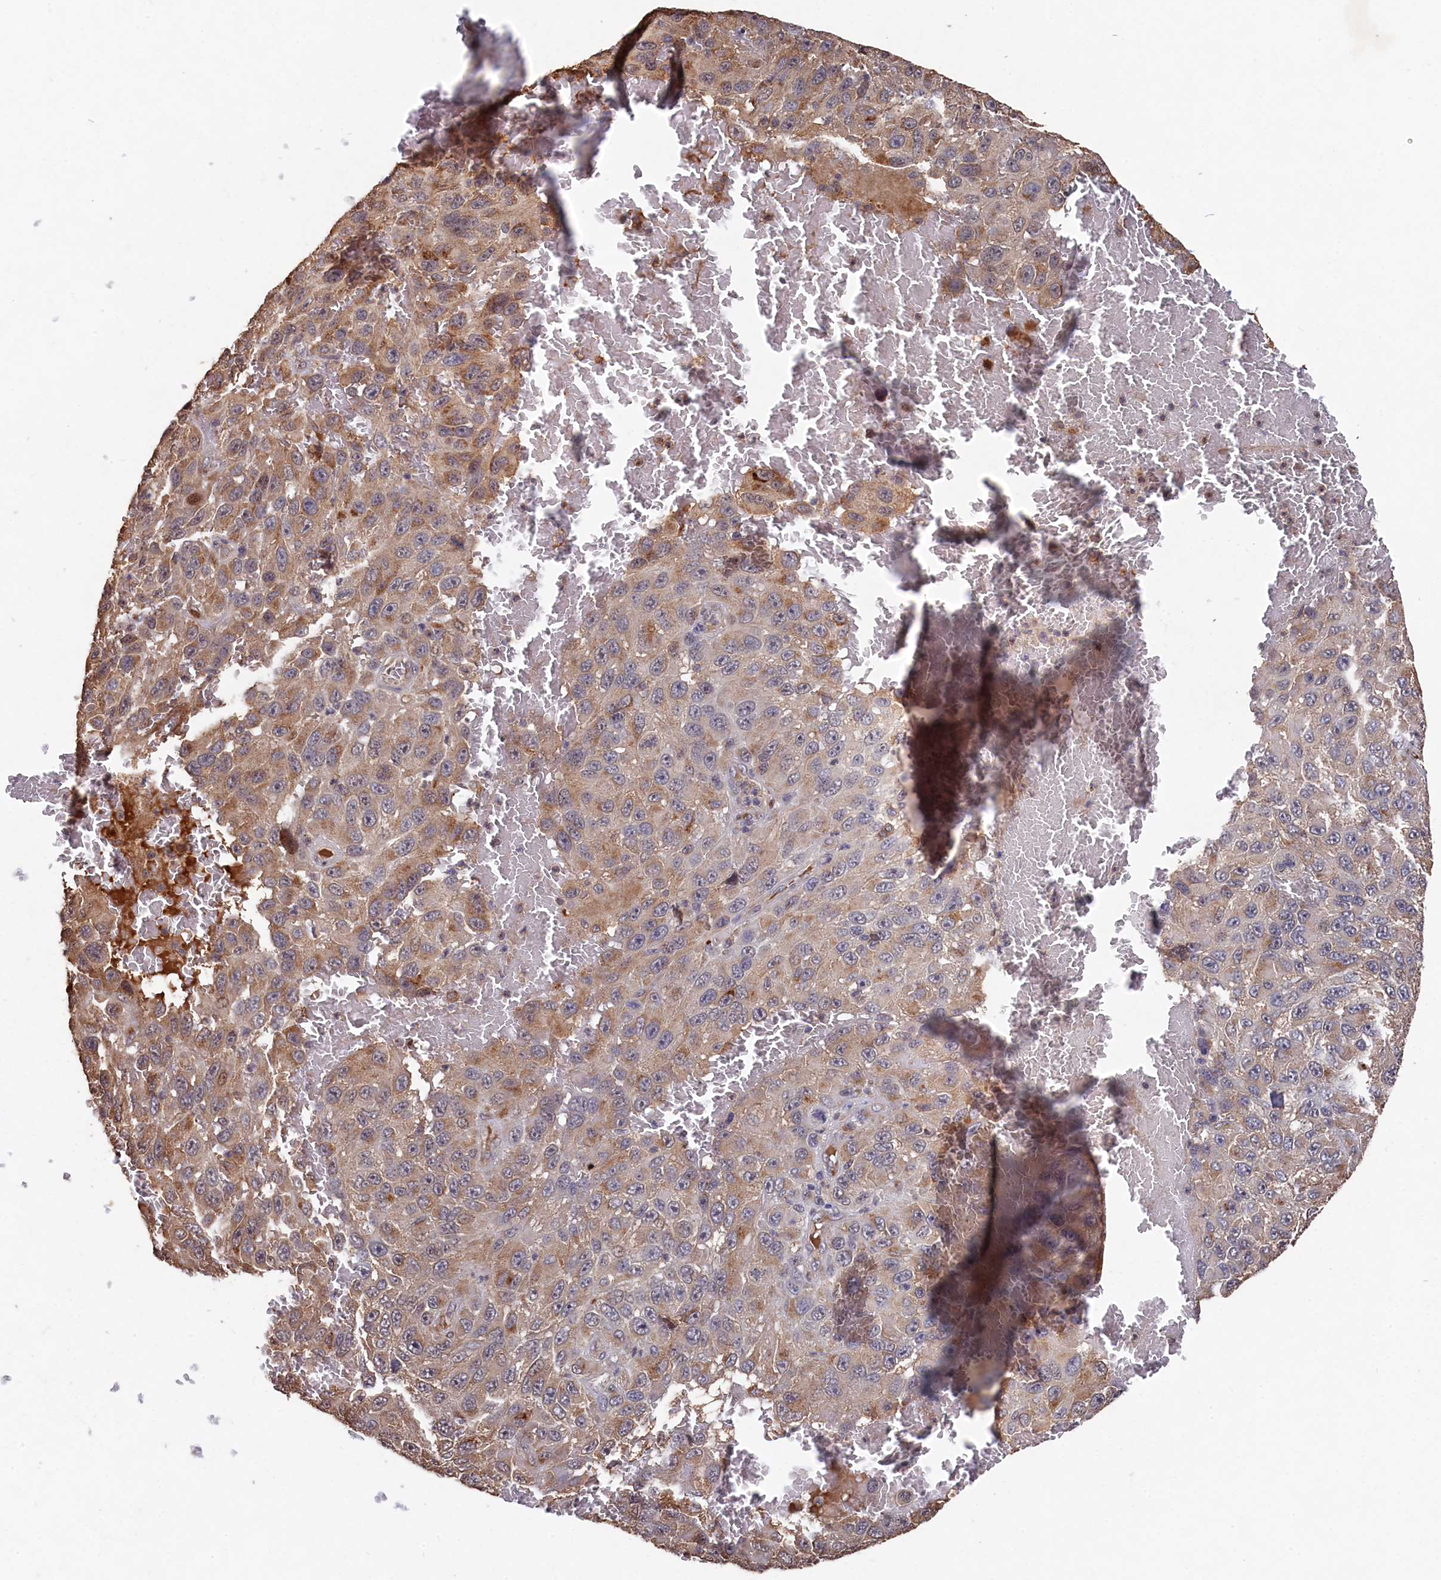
{"staining": {"intensity": "moderate", "quantity": "<25%", "location": "cytoplasmic/membranous"}, "tissue": "melanoma", "cell_type": "Tumor cells", "image_type": "cancer", "snomed": [{"axis": "morphology", "description": "Normal tissue, NOS"}, {"axis": "morphology", "description": "Malignant melanoma, NOS"}, {"axis": "topography", "description": "Skin"}], "caption": "Moderate cytoplasmic/membranous staining for a protein is seen in approximately <25% of tumor cells of melanoma using immunohistochemistry.", "gene": "NAA60", "patient": {"sex": "female", "age": 96}}